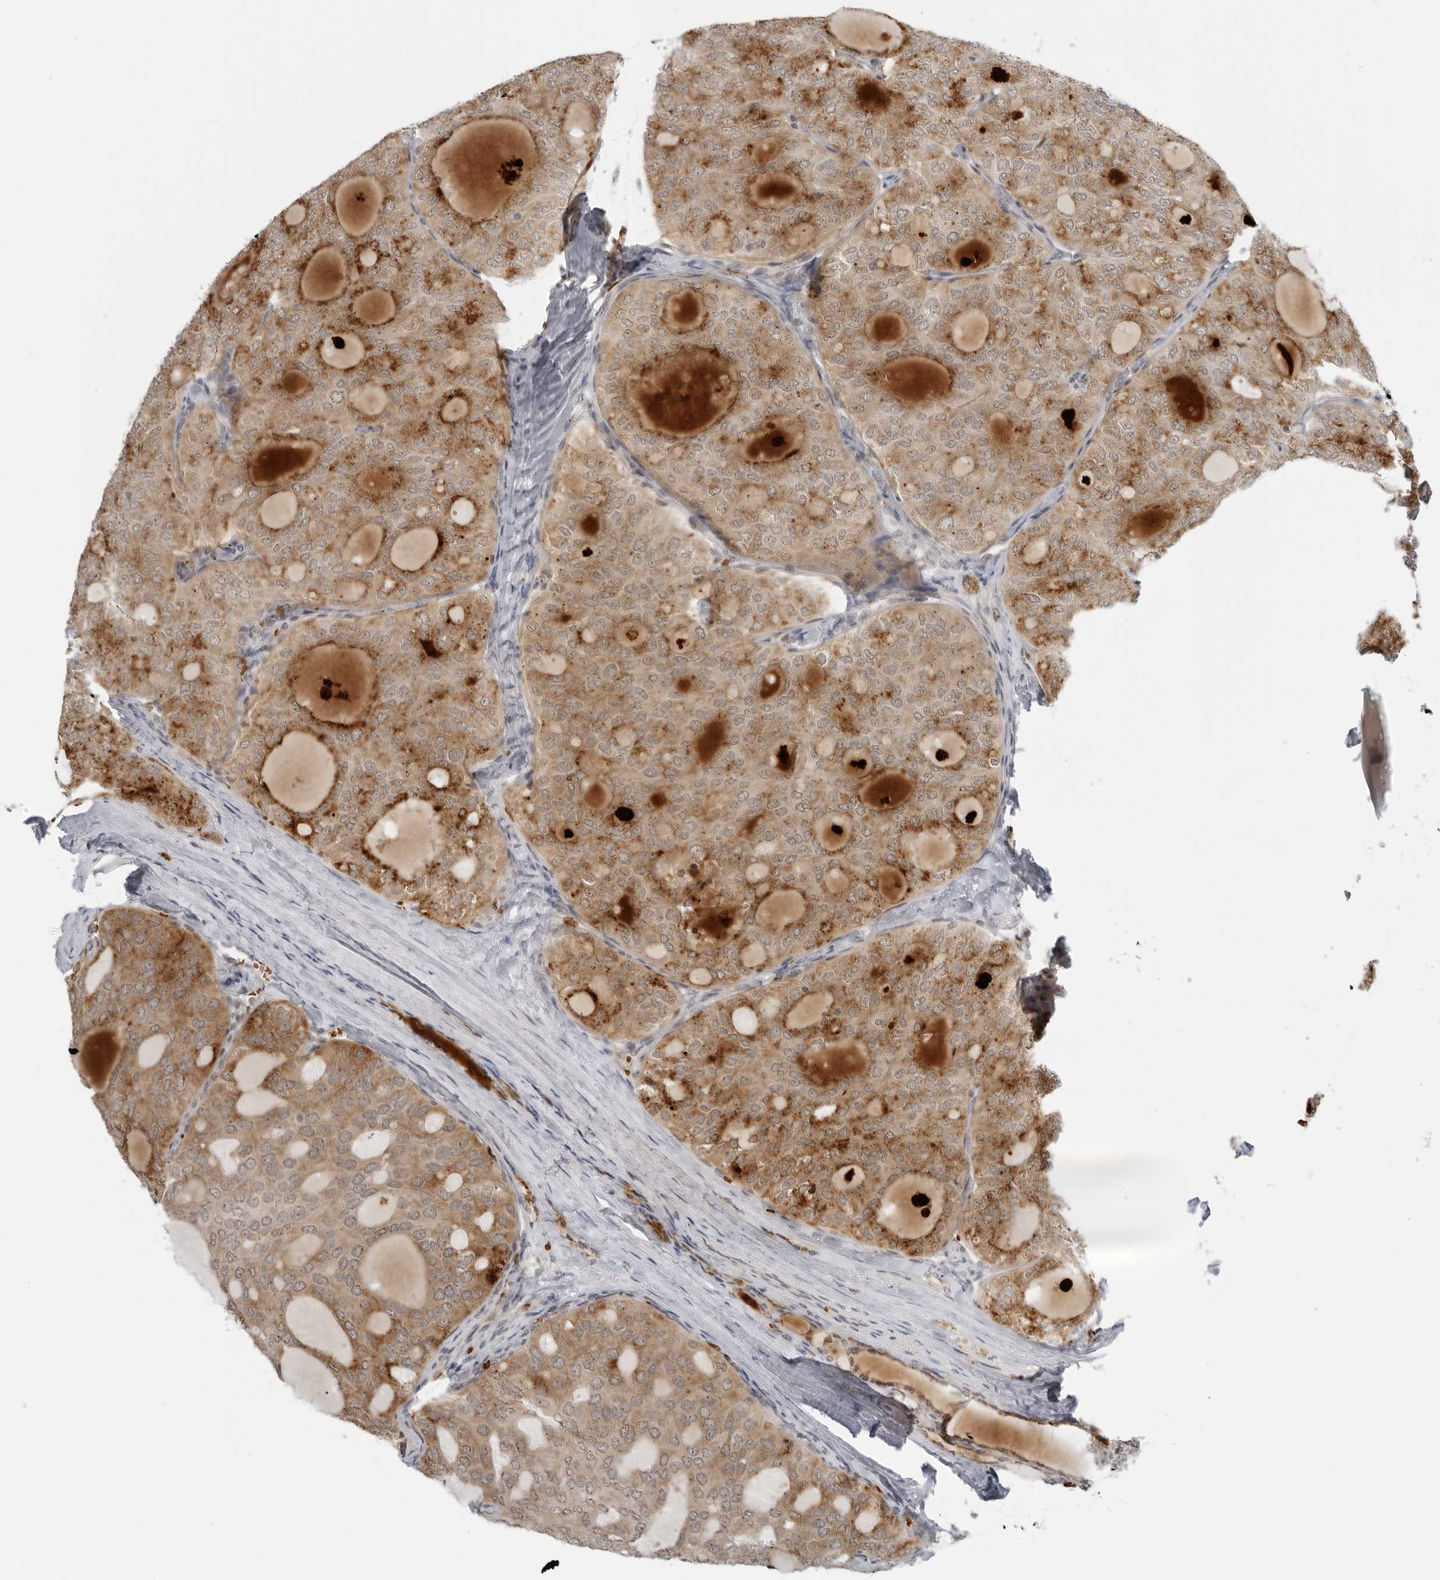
{"staining": {"intensity": "moderate", "quantity": ">75%", "location": "cytoplasmic/membranous"}, "tissue": "thyroid cancer", "cell_type": "Tumor cells", "image_type": "cancer", "snomed": [{"axis": "morphology", "description": "Follicular adenoma carcinoma, NOS"}, {"axis": "topography", "description": "Thyroid gland"}], "caption": "The photomicrograph demonstrates staining of follicular adenoma carcinoma (thyroid), revealing moderate cytoplasmic/membranous protein positivity (brown color) within tumor cells.", "gene": "SUGCT", "patient": {"sex": "male", "age": 75}}